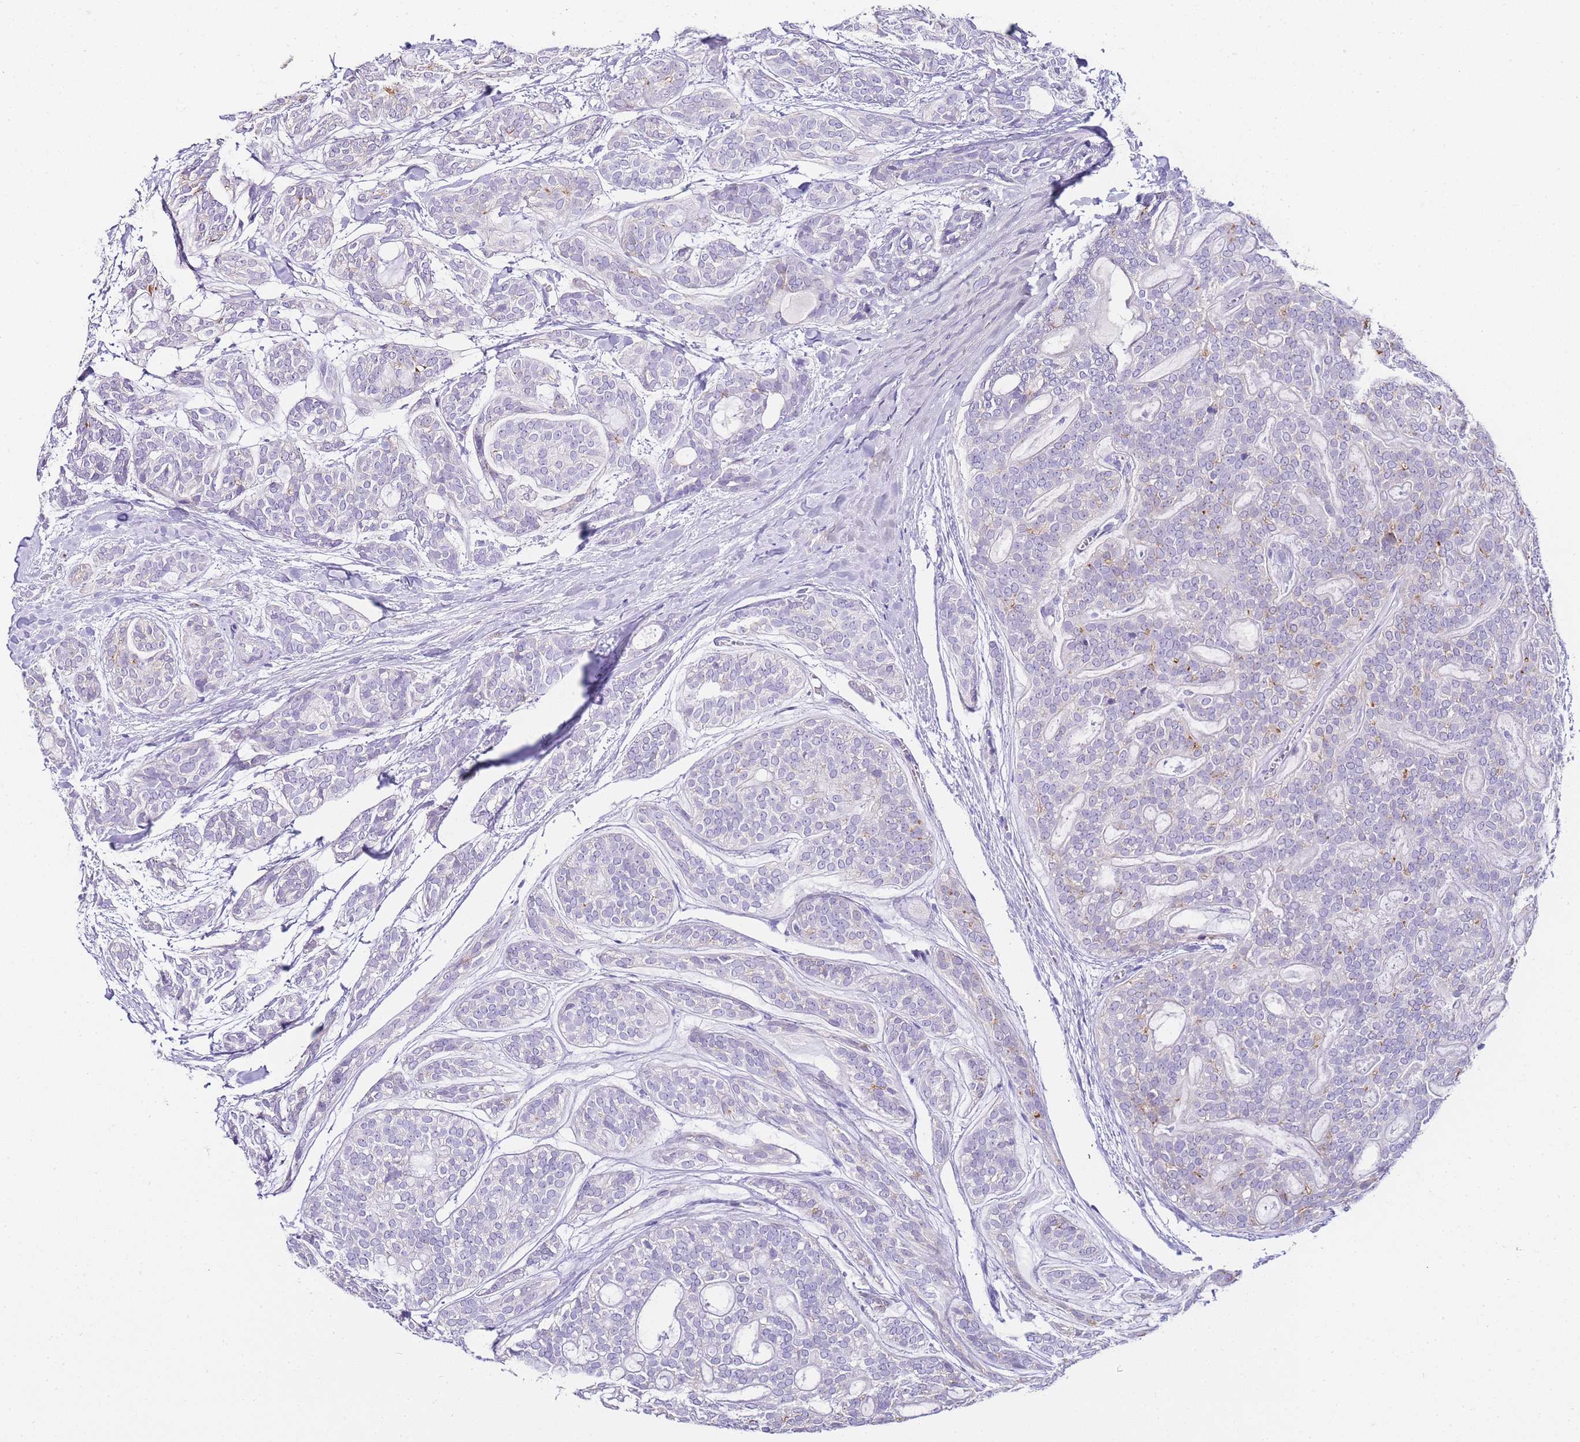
{"staining": {"intensity": "negative", "quantity": "none", "location": "none"}, "tissue": "head and neck cancer", "cell_type": "Tumor cells", "image_type": "cancer", "snomed": [{"axis": "morphology", "description": "Adenocarcinoma, NOS"}, {"axis": "topography", "description": "Head-Neck"}], "caption": "Tumor cells are negative for brown protein staining in head and neck adenocarcinoma.", "gene": "DPP4", "patient": {"sex": "male", "age": 66}}